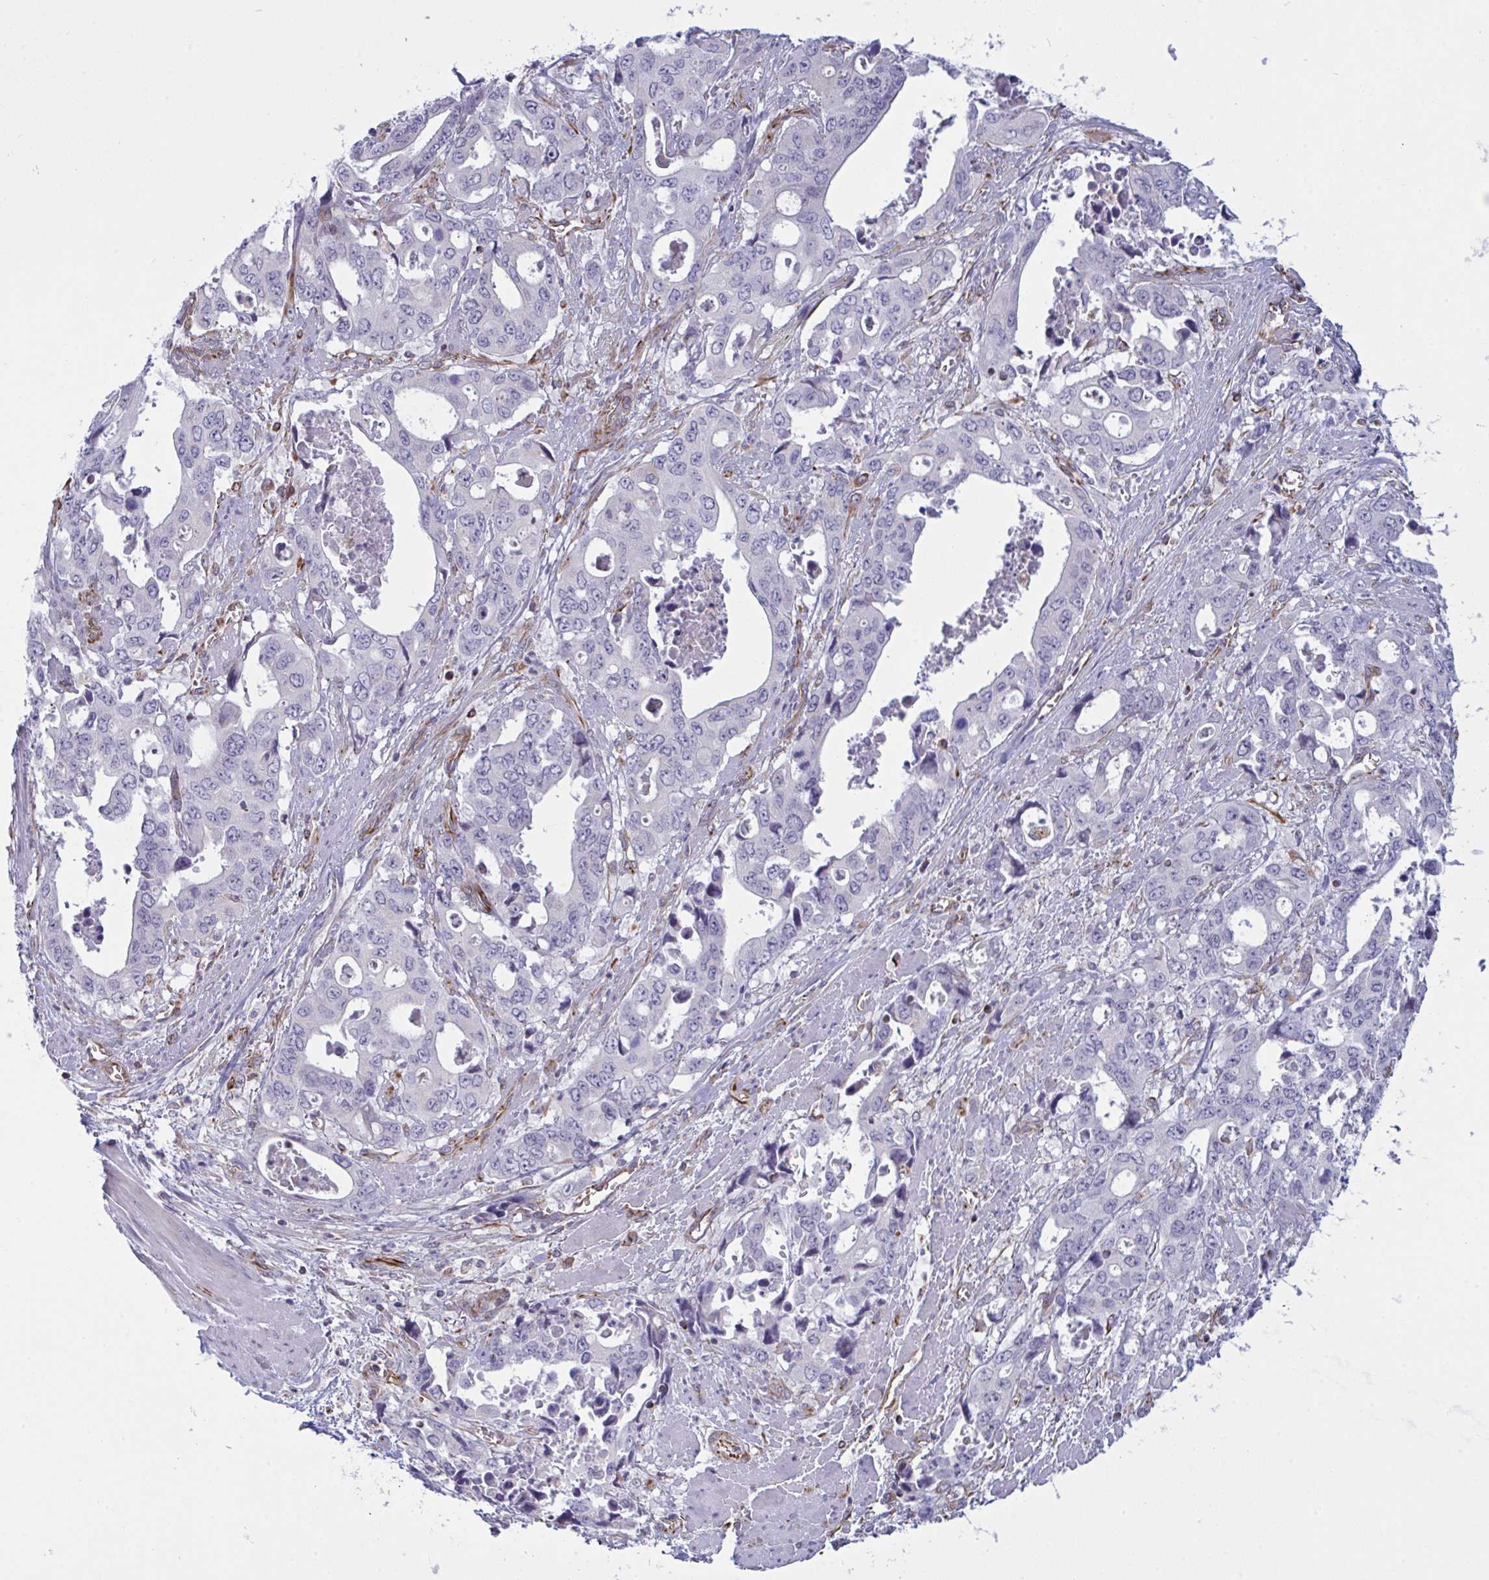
{"staining": {"intensity": "negative", "quantity": "none", "location": "none"}, "tissue": "stomach cancer", "cell_type": "Tumor cells", "image_type": "cancer", "snomed": [{"axis": "morphology", "description": "Adenocarcinoma, NOS"}, {"axis": "topography", "description": "Stomach, upper"}], "caption": "An image of stomach cancer (adenocarcinoma) stained for a protein exhibits no brown staining in tumor cells.", "gene": "DCBLD1", "patient": {"sex": "male", "age": 74}}